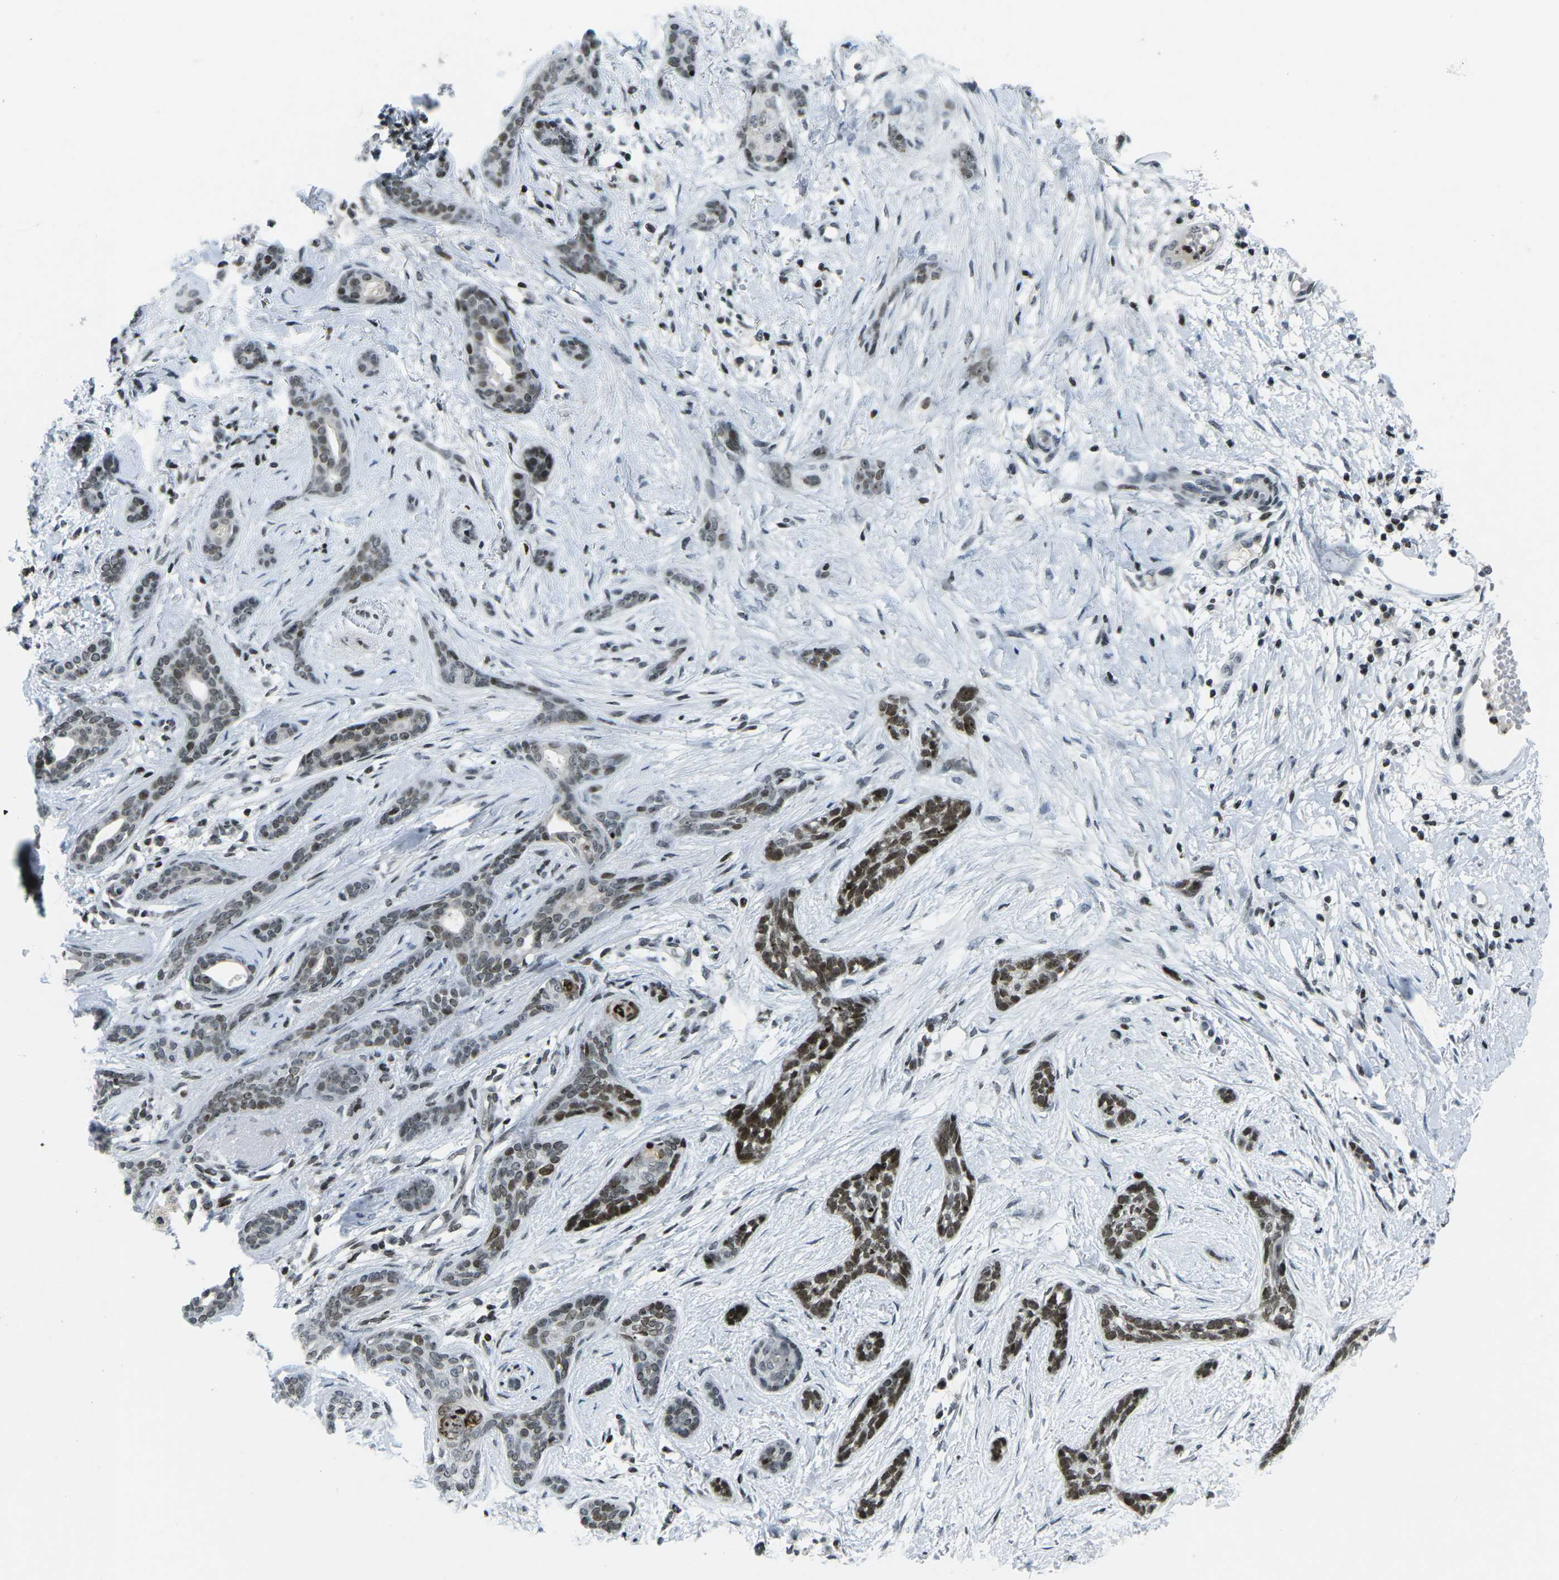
{"staining": {"intensity": "strong", "quantity": "25%-75%", "location": "nuclear"}, "tissue": "skin cancer", "cell_type": "Tumor cells", "image_type": "cancer", "snomed": [{"axis": "morphology", "description": "Basal cell carcinoma"}, {"axis": "morphology", "description": "Adnexal tumor, benign"}, {"axis": "topography", "description": "Skin"}], "caption": "The photomicrograph displays staining of basal cell carcinoma (skin), revealing strong nuclear protein staining (brown color) within tumor cells. (DAB = brown stain, brightfield microscopy at high magnification).", "gene": "EME1", "patient": {"sex": "female", "age": 42}}